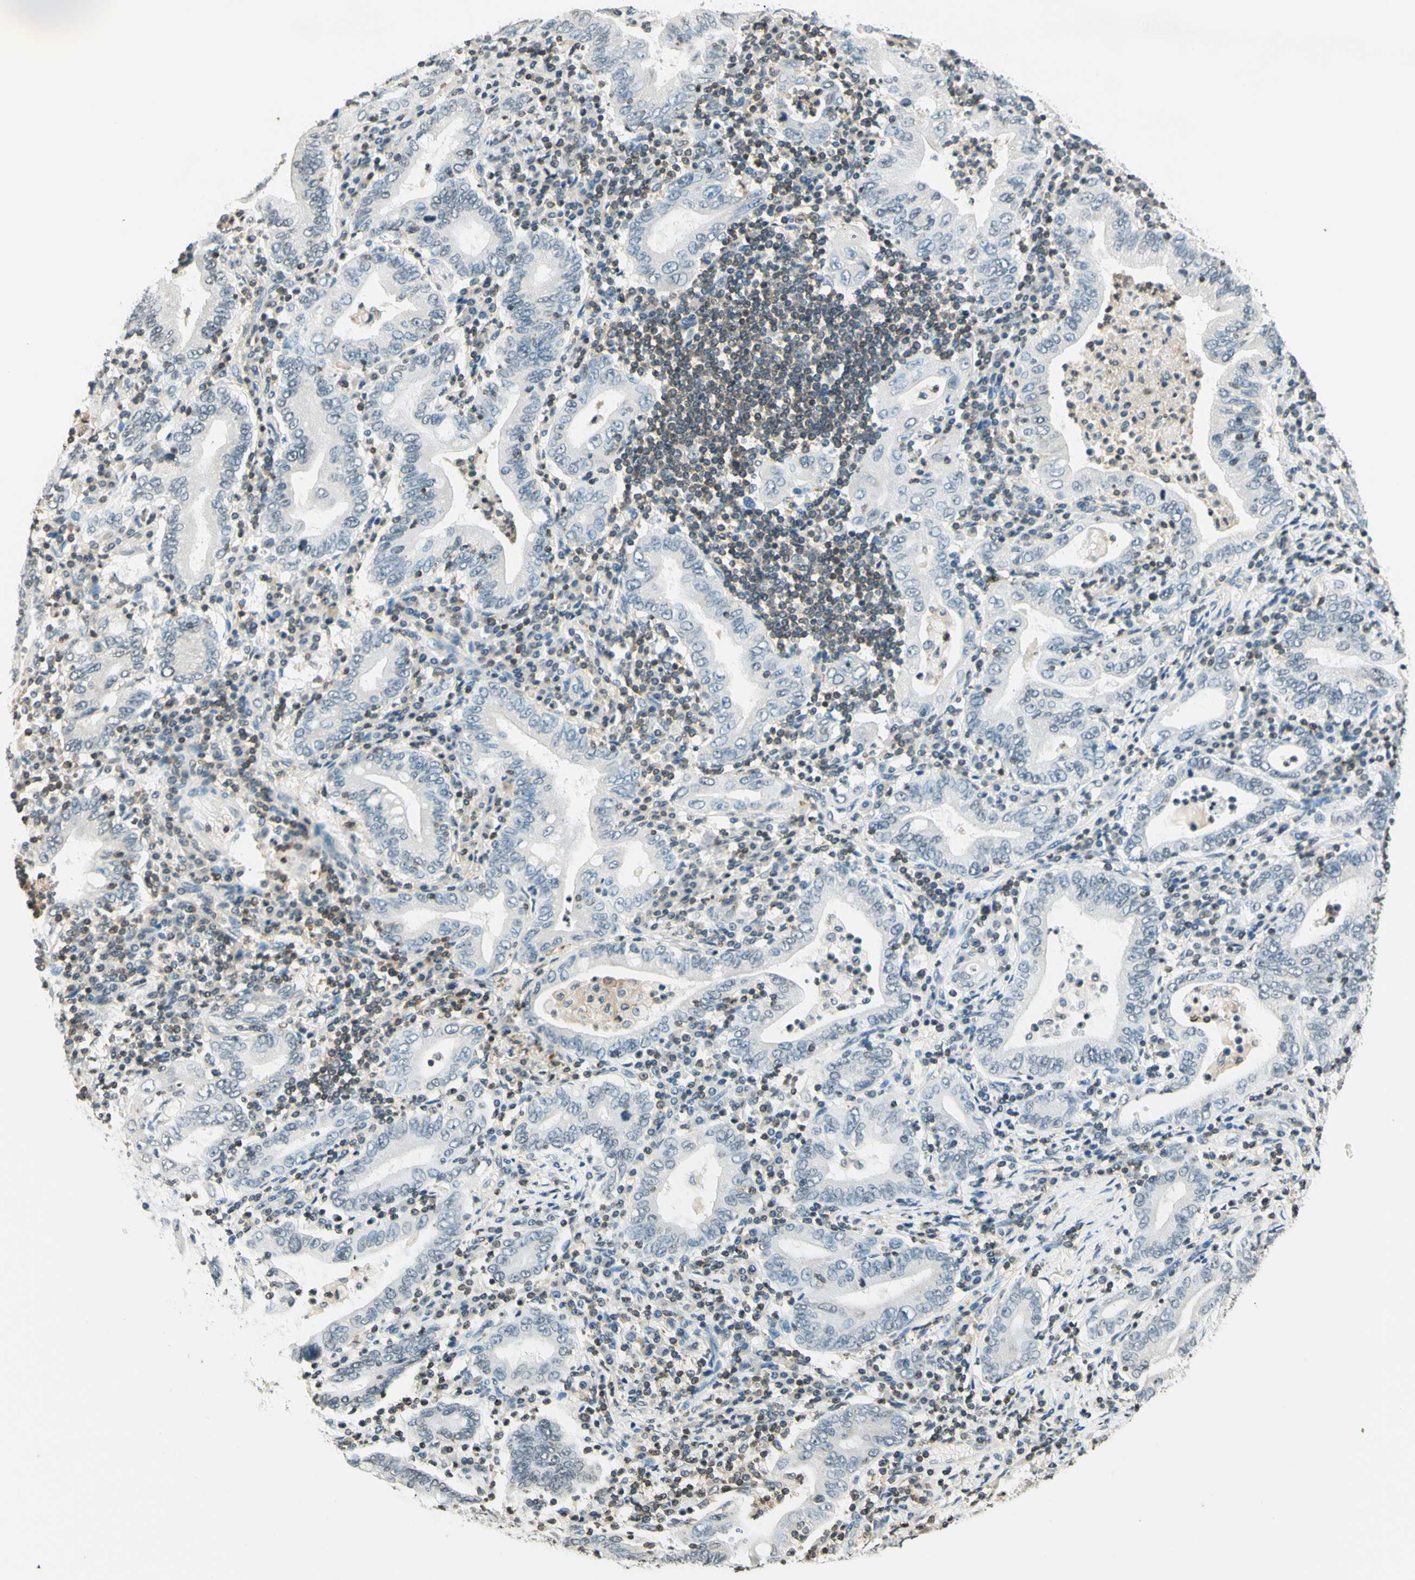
{"staining": {"intensity": "negative", "quantity": "none", "location": "none"}, "tissue": "stomach cancer", "cell_type": "Tumor cells", "image_type": "cancer", "snomed": [{"axis": "morphology", "description": "Normal tissue, NOS"}, {"axis": "morphology", "description": "Adenocarcinoma, NOS"}, {"axis": "topography", "description": "Esophagus"}, {"axis": "topography", "description": "Stomach, upper"}, {"axis": "topography", "description": "Peripheral nerve tissue"}], "caption": "DAB (3,3'-diaminobenzidine) immunohistochemical staining of stomach cancer (adenocarcinoma) demonstrates no significant expression in tumor cells.", "gene": "WIPF1", "patient": {"sex": "male", "age": 62}}